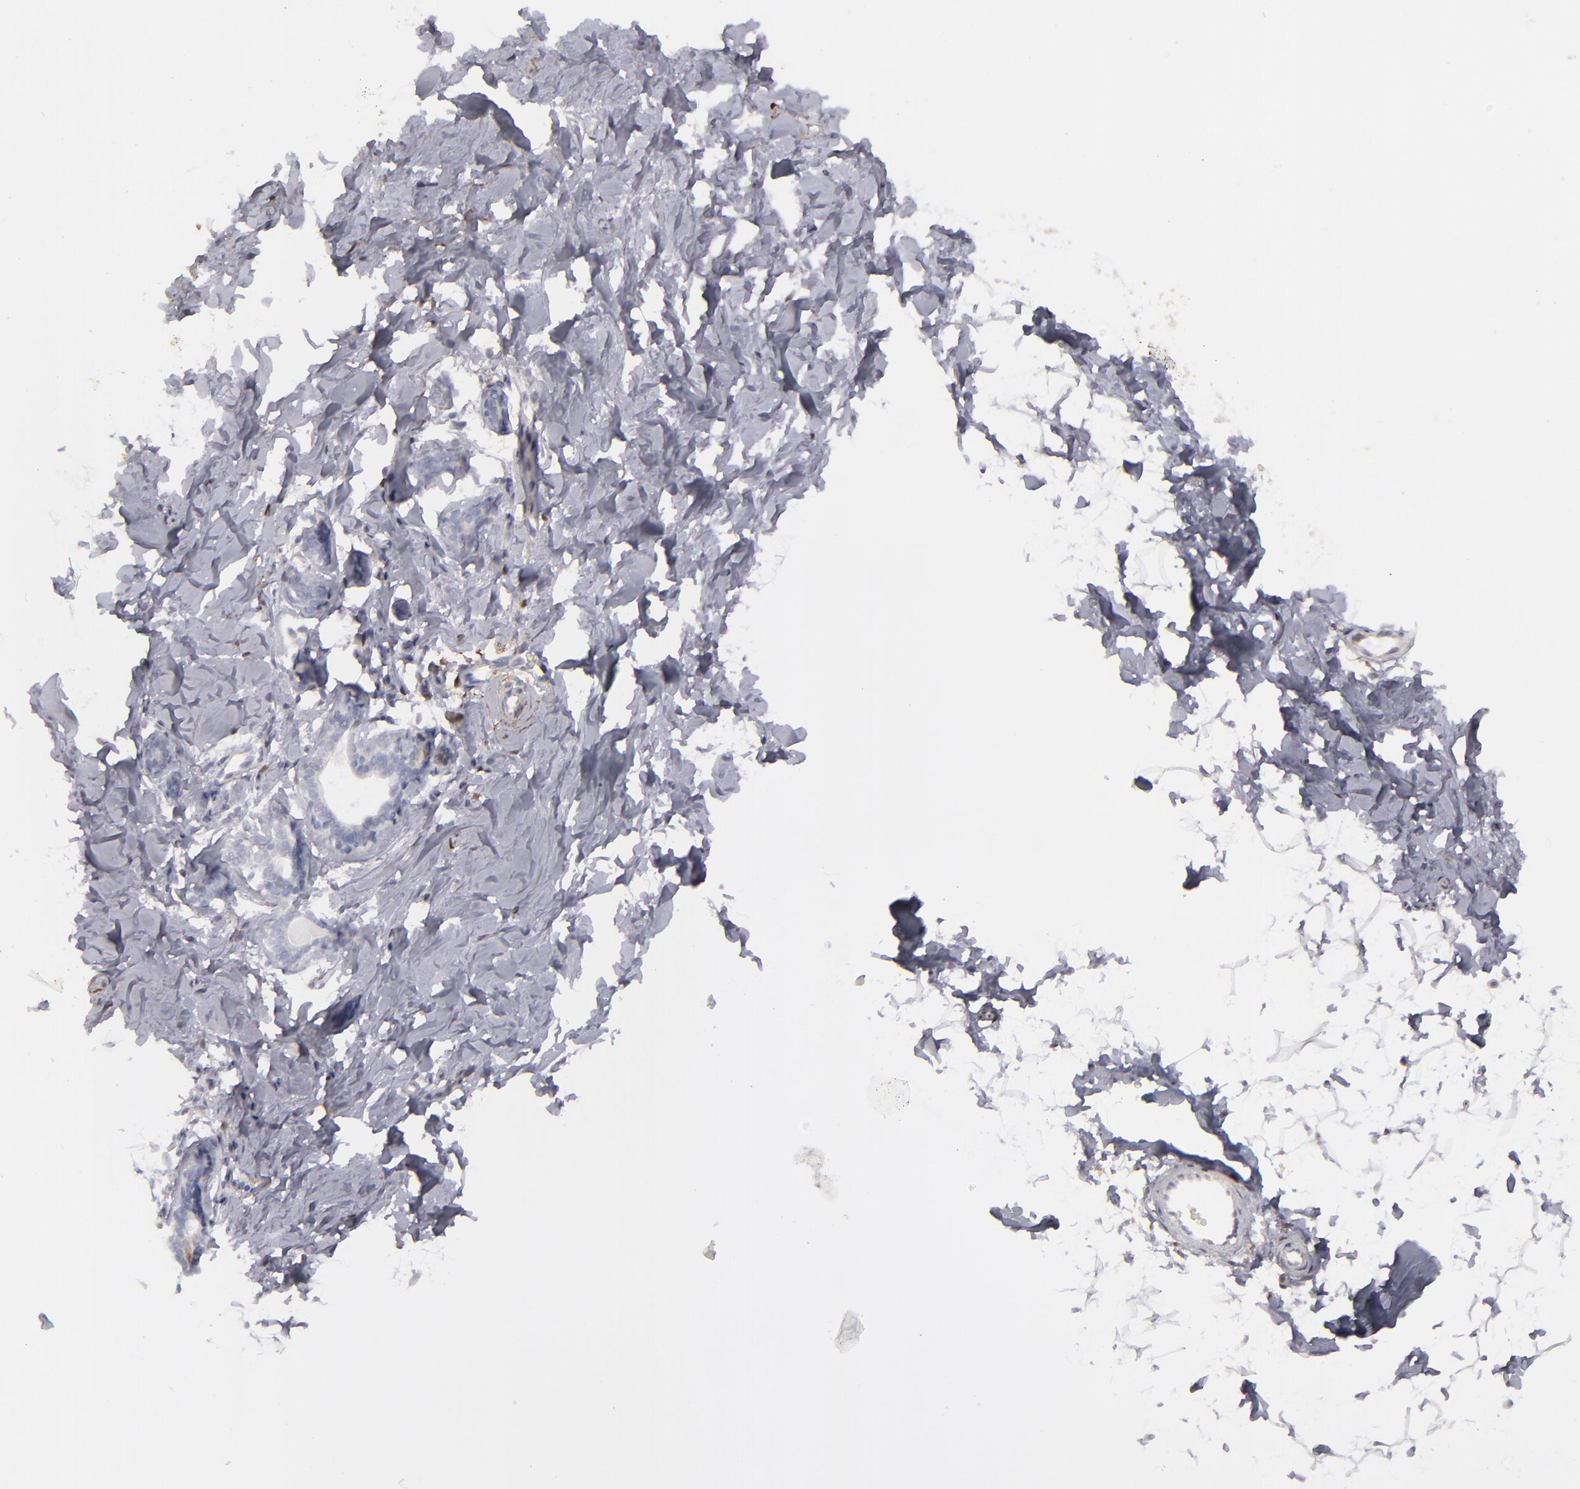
{"staining": {"intensity": "negative", "quantity": "none", "location": "none"}, "tissue": "breast", "cell_type": "Adipocytes", "image_type": "normal", "snomed": [{"axis": "morphology", "description": "Normal tissue, NOS"}, {"axis": "topography", "description": "Breast"}], "caption": "The immunohistochemistry (IHC) histopathology image has no significant staining in adipocytes of breast. Nuclei are stained in blue.", "gene": "SEMA3G", "patient": {"sex": "female", "age": 23}}